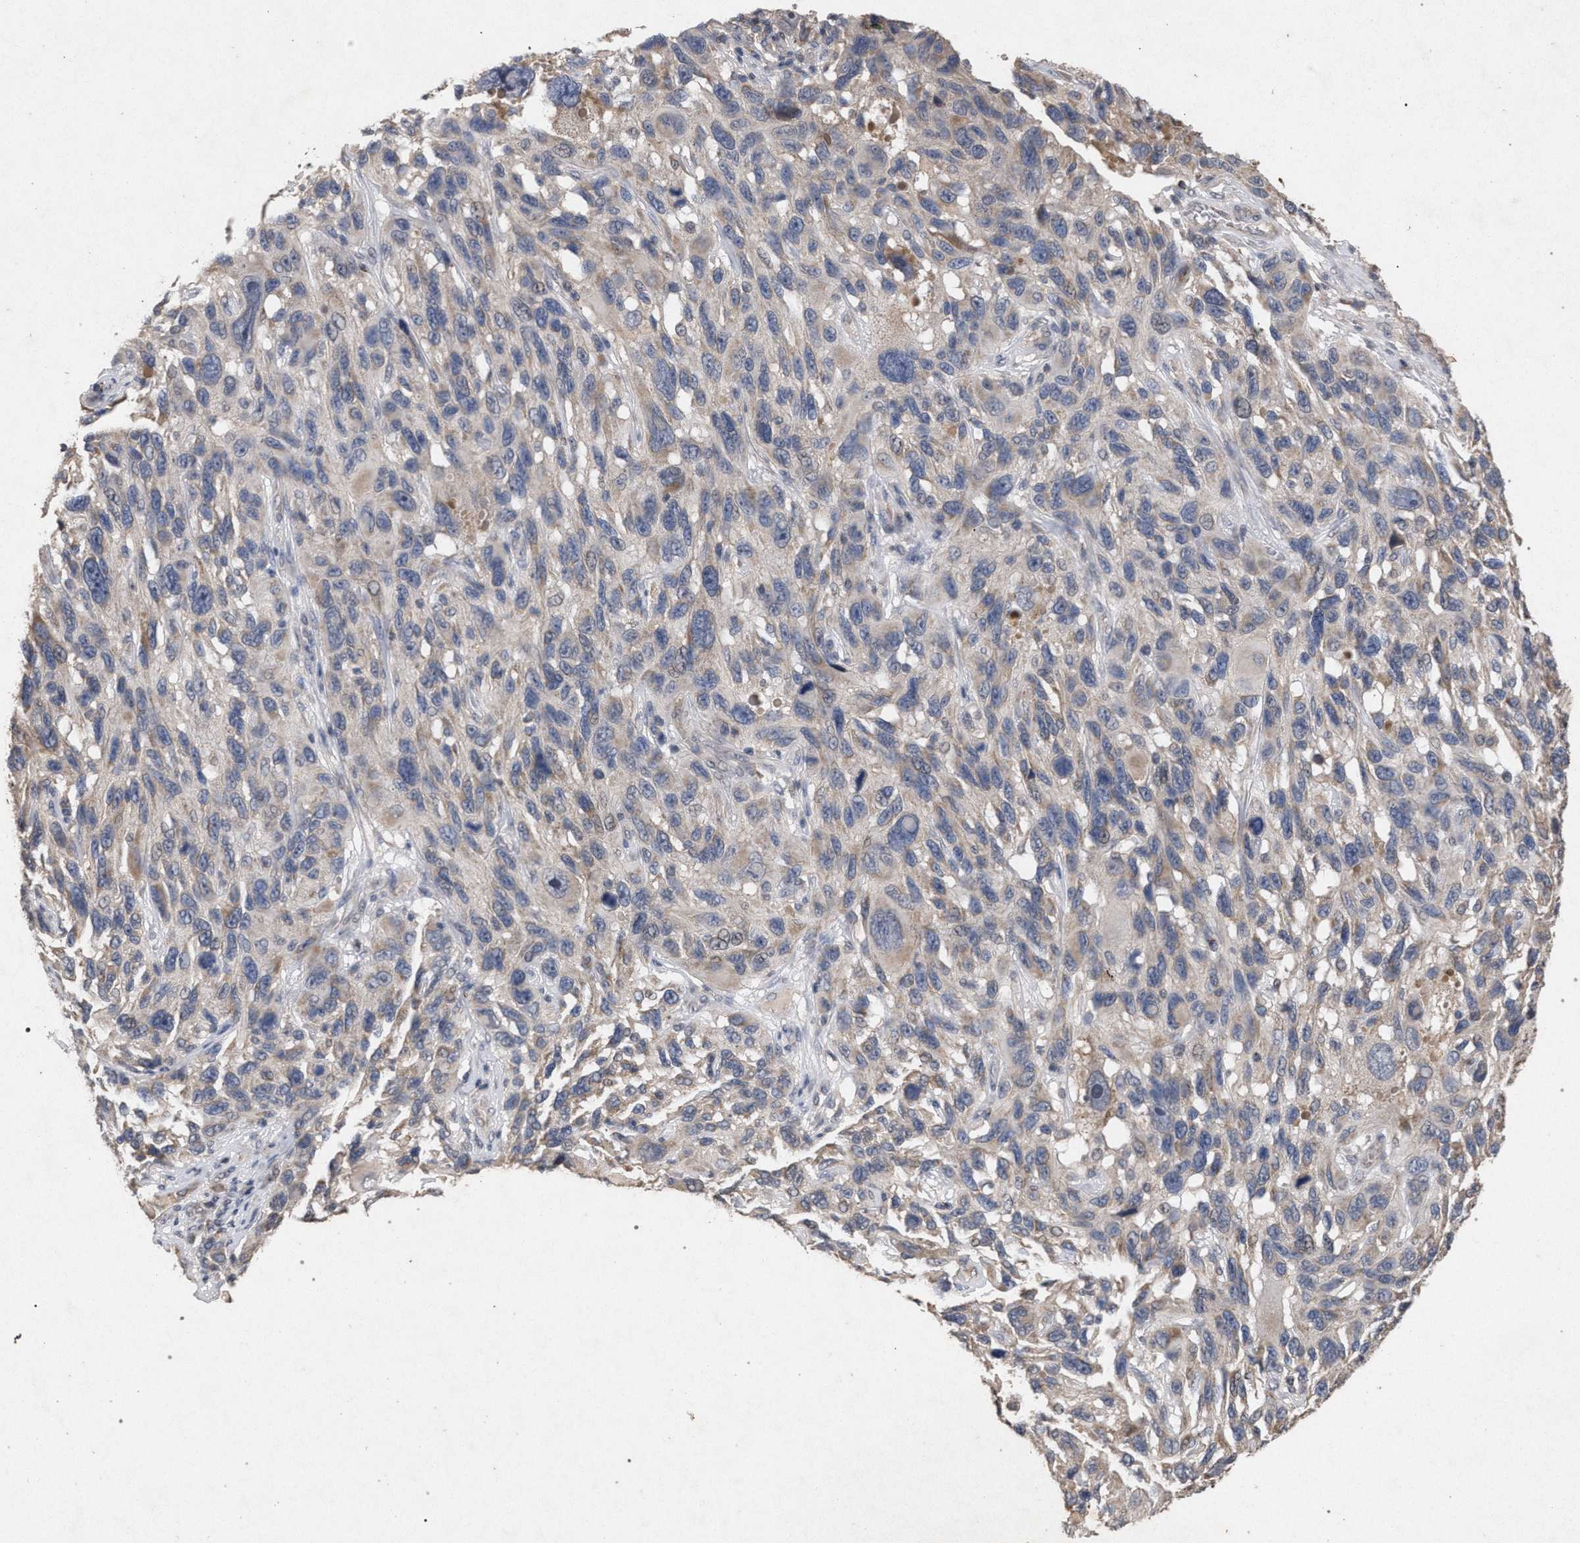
{"staining": {"intensity": "negative", "quantity": "none", "location": "none"}, "tissue": "melanoma", "cell_type": "Tumor cells", "image_type": "cancer", "snomed": [{"axis": "morphology", "description": "Malignant melanoma, NOS"}, {"axis": "topography", "description": "Skin"}], "caption": "A high-resolution micrograph shows IHC staining of malignant melanoma, which demonstrates no significant positivity in tumor cells.", "gene": "PKD2L1", "patient": {"sex": "male", "age": 53}}